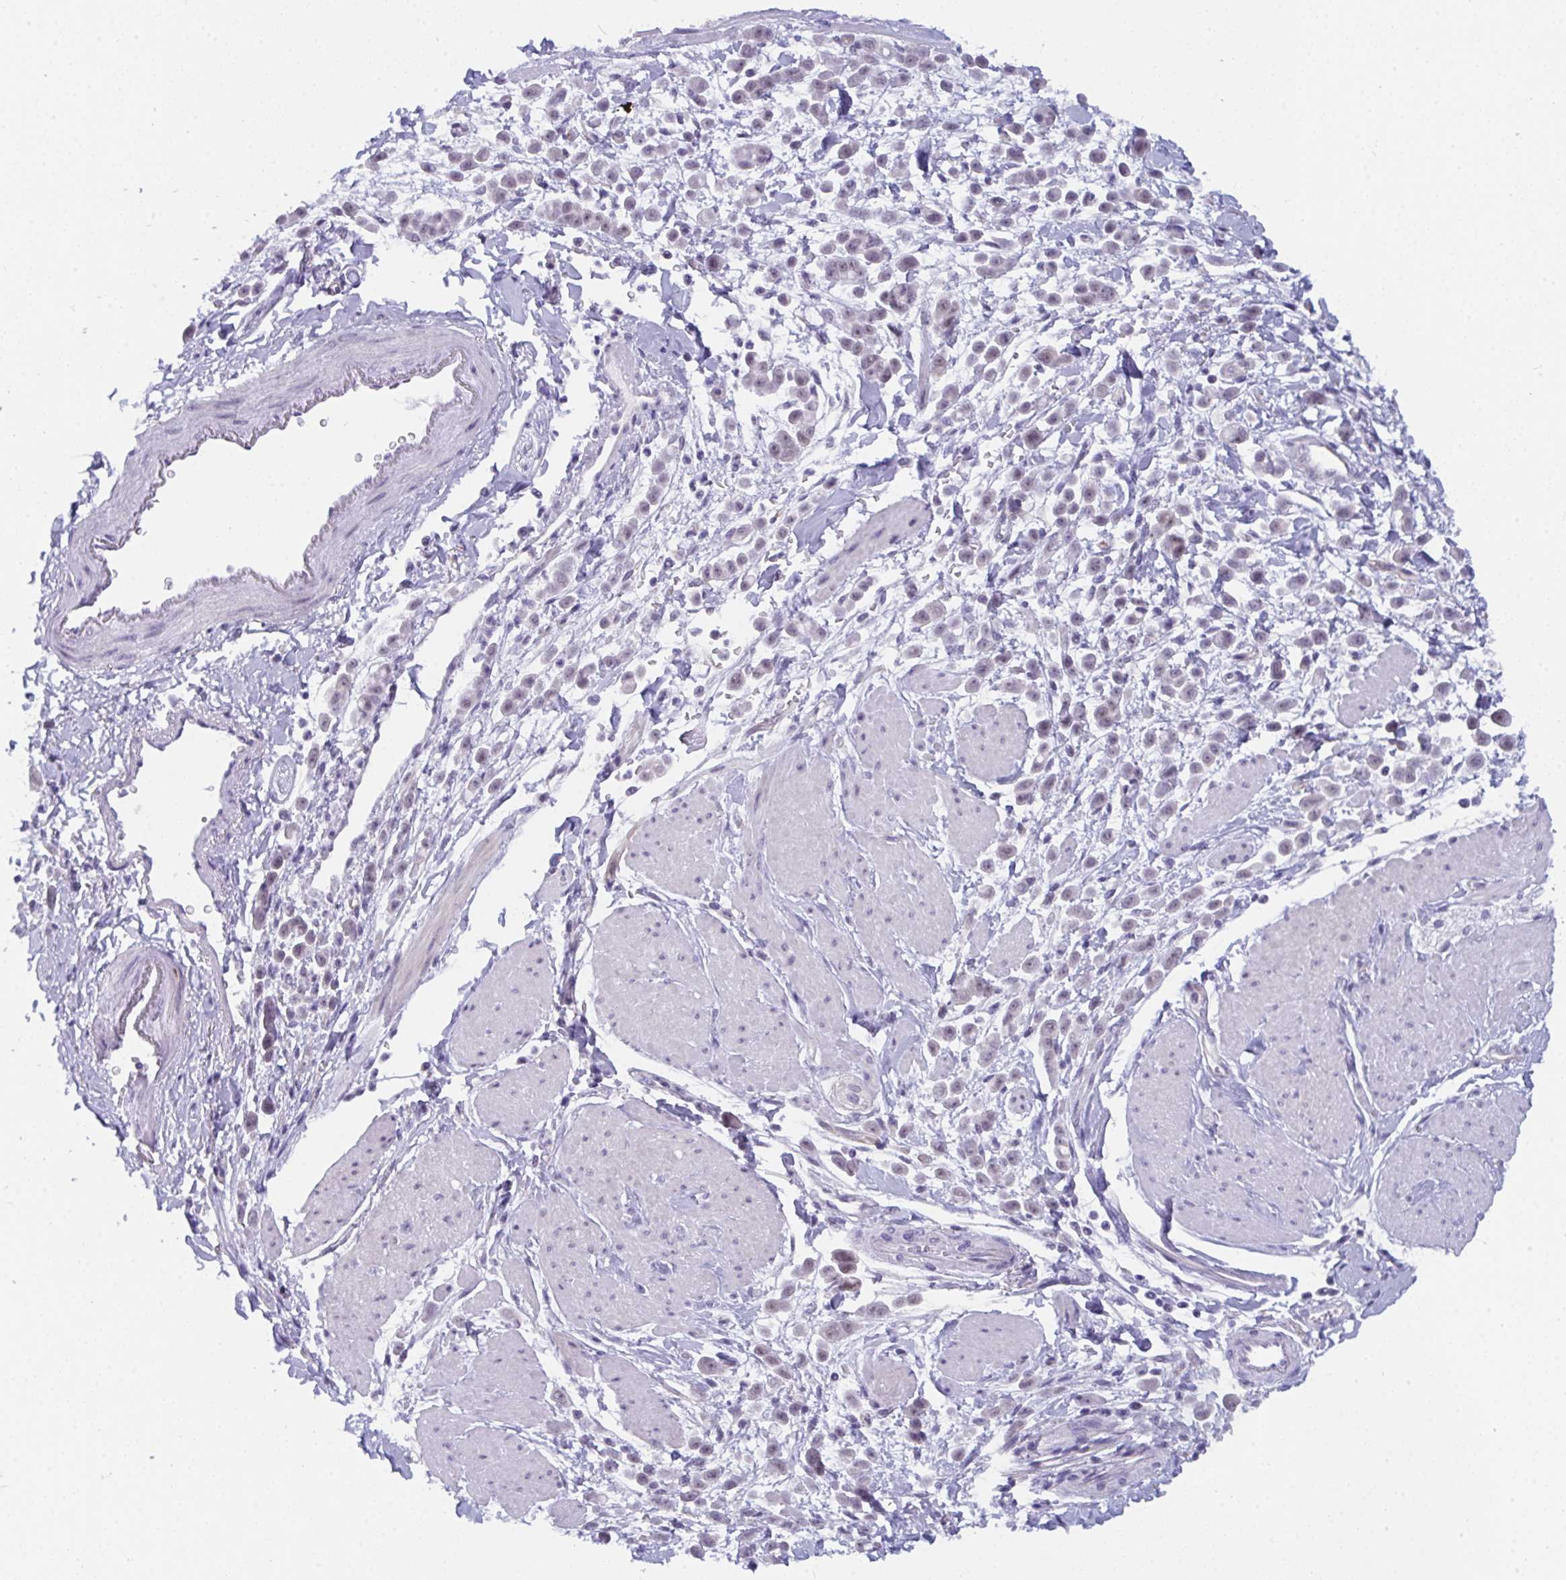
{"staining": {"intensity": "weak", "quantity": "<25%", "location": "nuclear"}, "tissue": "pancreatic cancer", "cell_type": "Tumor cells", "image_type": "cancer", "snomed": [{"axis": "morphology", "description": "Normal tissue, NOS"}, {"axis": "morphology", "description": "Adenocarcinoma, NOS"}, {"axis": "topography", "description": "Pancreas"}], "caption": "The IHC photomicrograph has no significant positivity in tumor cells of pancreatic adenocarcinoma tissue.", "gene": "CDK13", "patient": {"sex": "female", "age": 64}}